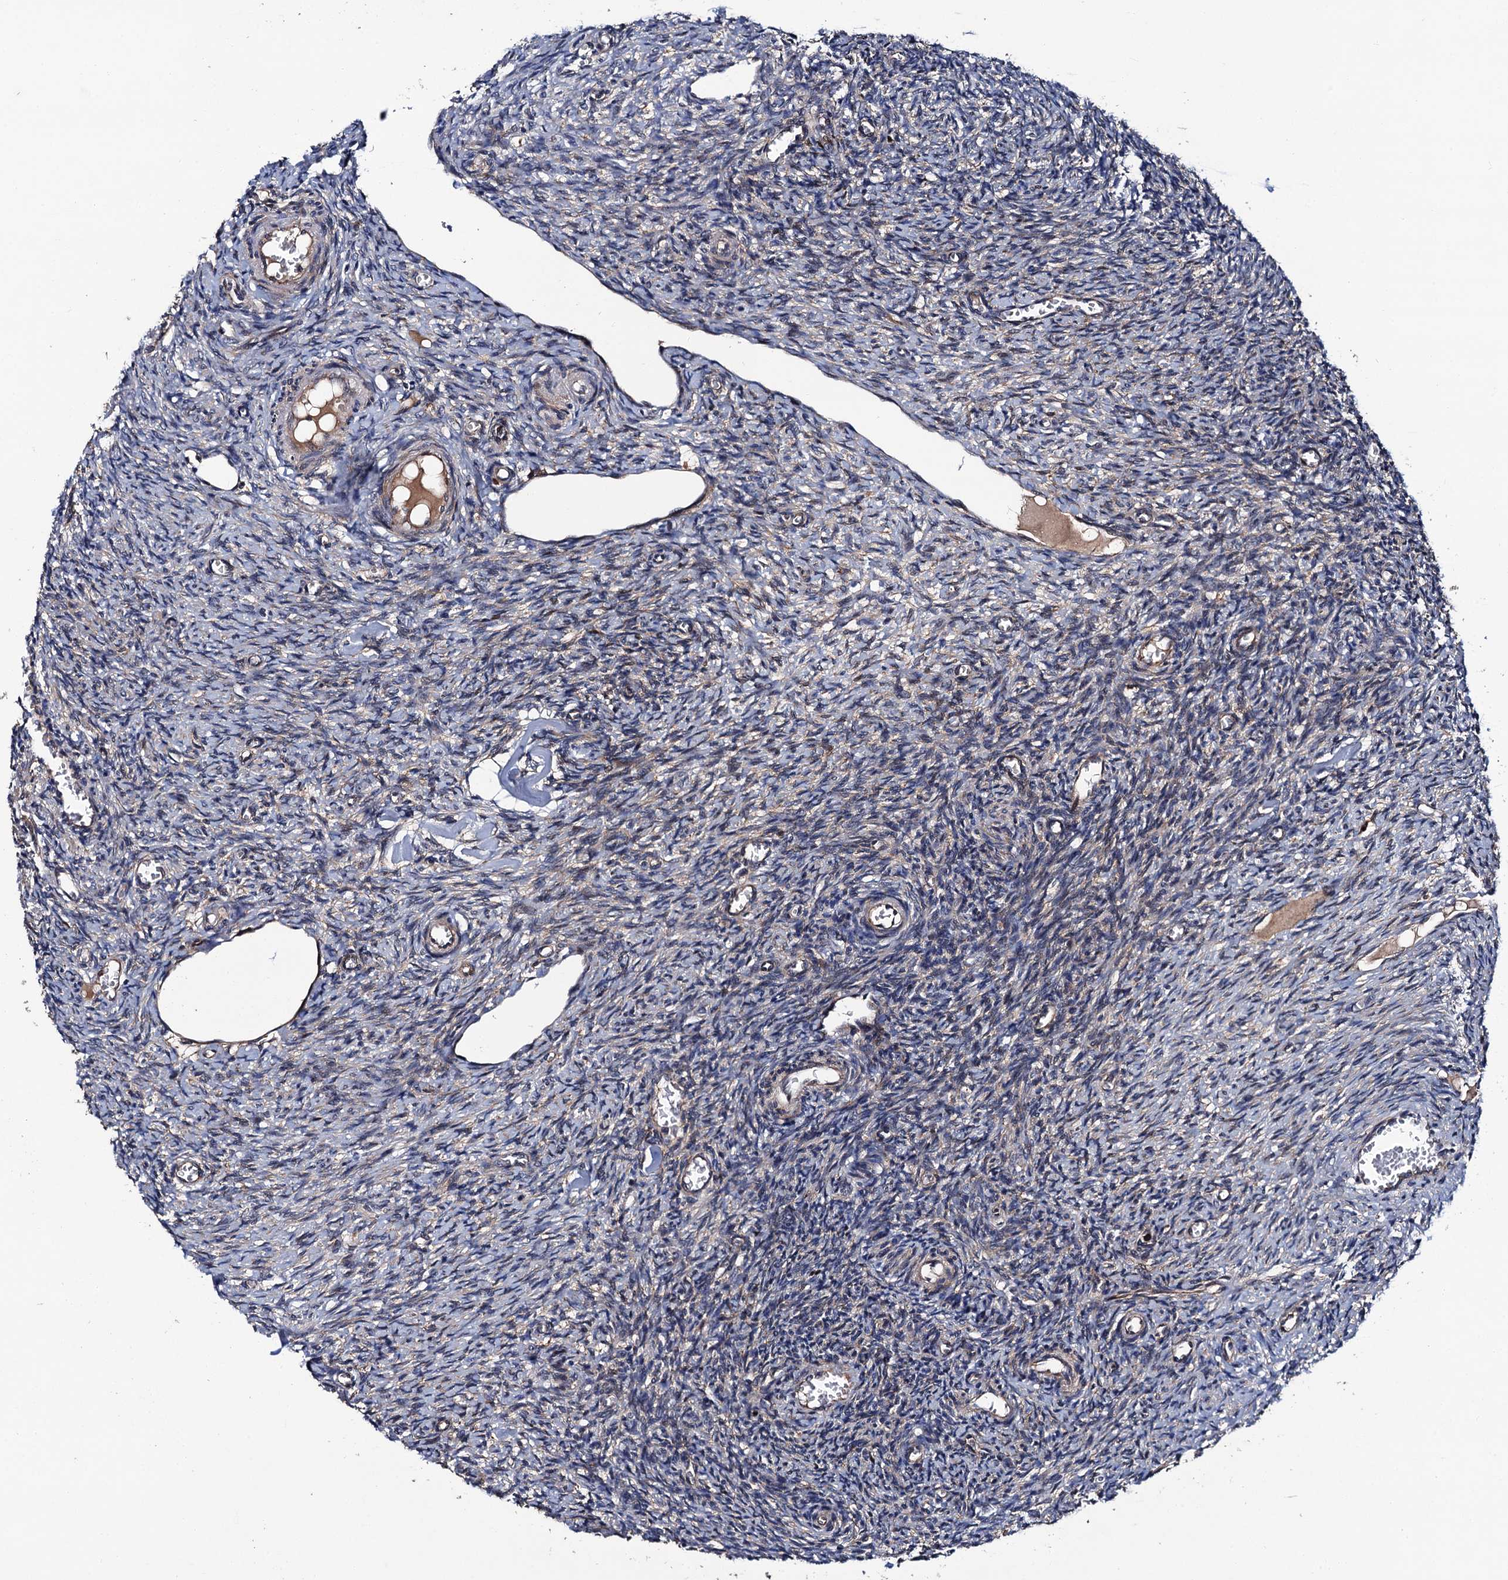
{"staining": {"intensity": "weak", "quantity": "25%-75%", "location": "cytoplasmic/membranous"}, "tissue": "ovary", "cell_type": "Ovarian stroma cells", "image_type": "normal", "snomed": [{"axis": "morphology", "description": "Normal tissue, NOS"}, {"axis": "topography", "description": "Ovary"}], "caption": "Protein staining by immunohistochemistry demonstrates weak cytoplasmic/membranous staining in about 25%-75% of ovarian stroma cells in normal ovary. (DAB (3,3'-diaminobenzidine) = brown stain, brightfield microscopy at high magnification).", "gene": "VPS35", "patient": {"sex": "female", "age": 27}}